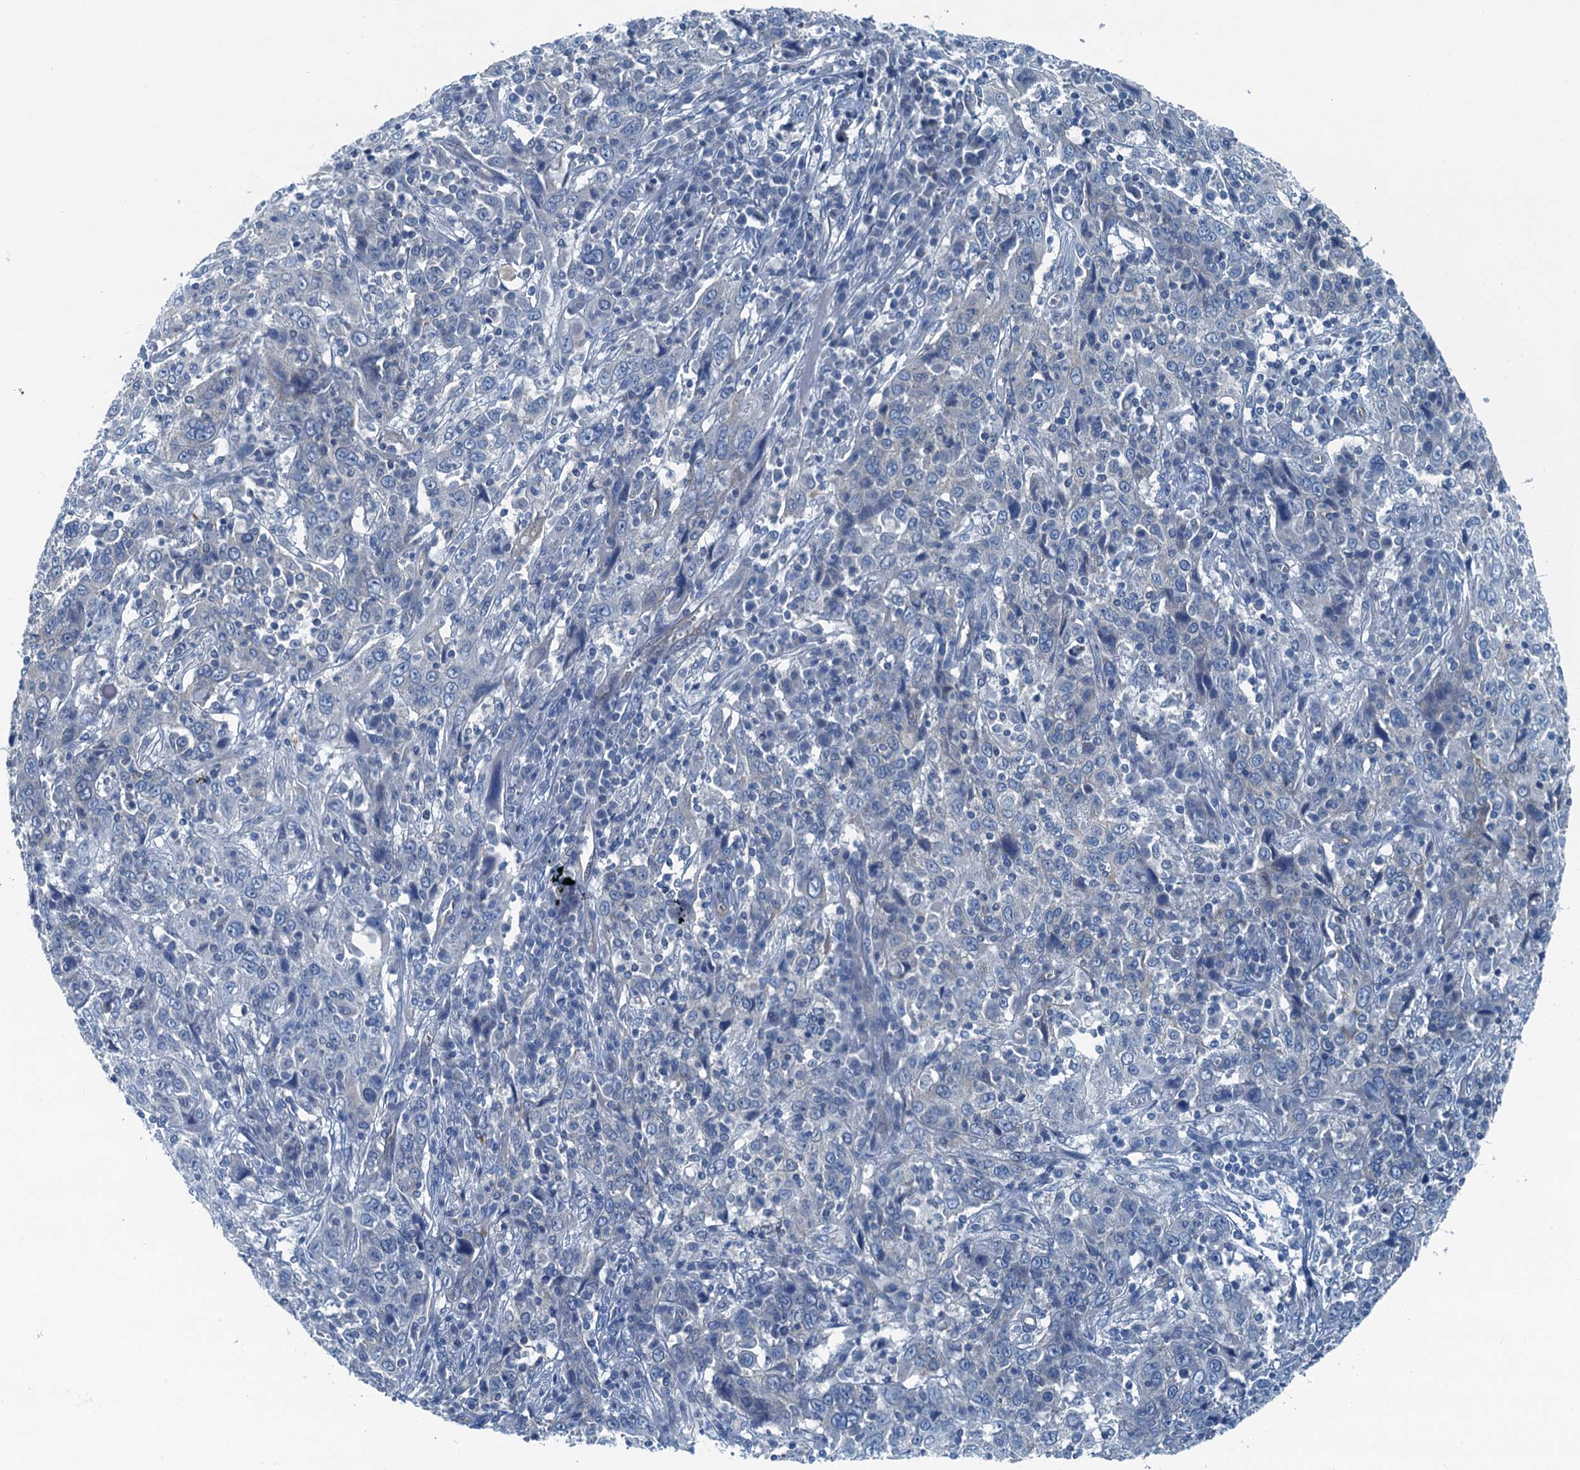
{"staining": {"intensity": "negative", "quantity": "none", "location": "none"}, "tissue": "cervical cancer", "cell_type": "Tumor cells", "image_type": "cancer", "snomed": [{"axis": "morphology", "description": "Squamous cell carcinoma, NOS"}, {"axis": "topography", "description": "Cervix"}], "caption": "Immunohistochemical staining of human cervical squamous cell carcinoma exhibits no significant positivity in tumor cells.", "gene": "GFOD2", "patient": {"sex": "female", "age": 46}}